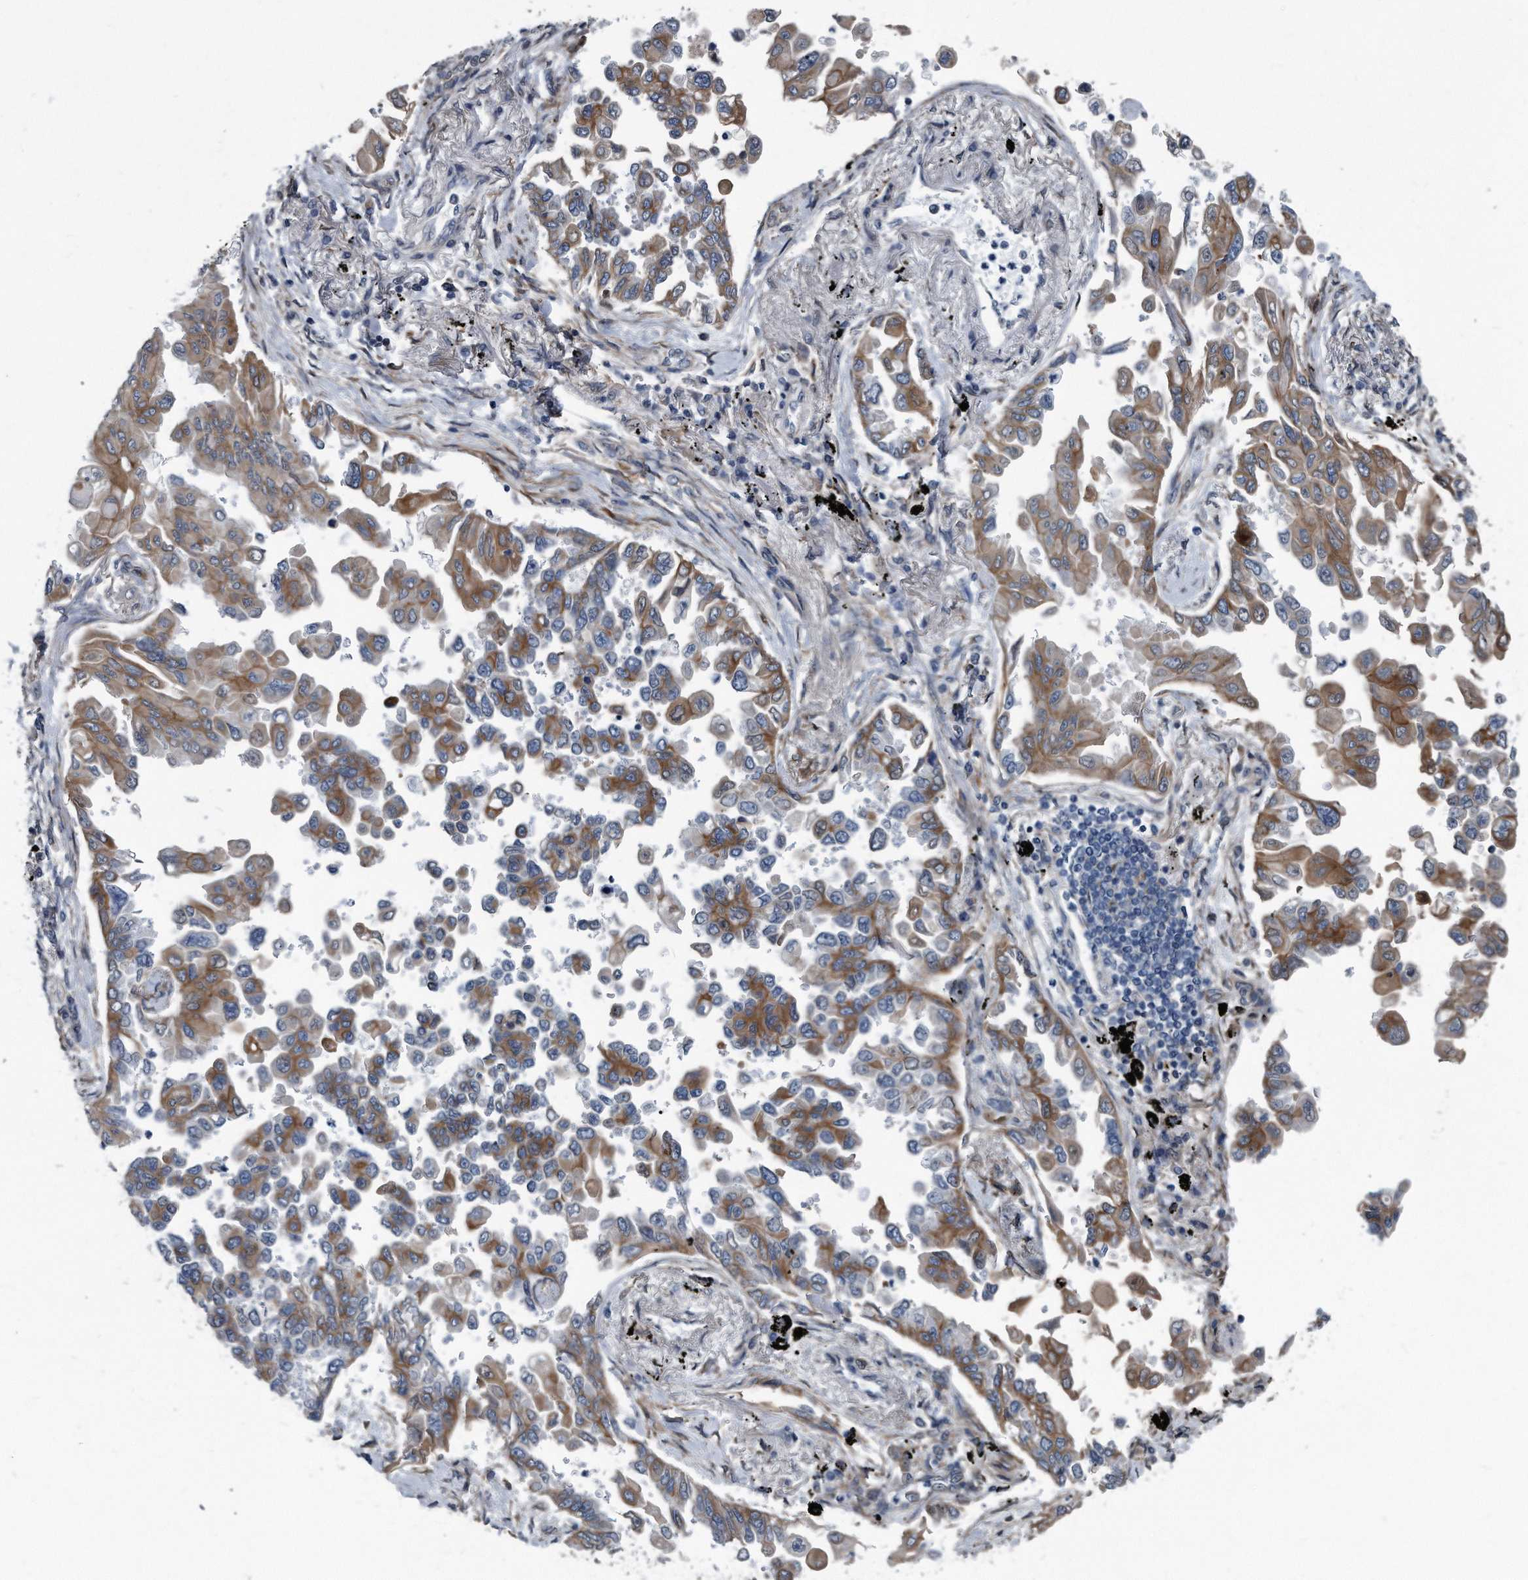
{"staining": {"intensity": "moderate", "quantity": ">75%", "location": "cytoplasmic/membranous"}, "tissue": "lung cancer", "cell_type": "Tumor cells", "image_type": "cancer", "snomed": [{"axis": "morphology", "description": "Adenocarcinoma, NOS"}, {"axis": "topography", "description": "Lung"}], "caption": "Moderate cytoplasmic/membranous expression for a protein is appreciated in approximately >75% of tumor cells of adenocarcinoma (lung) using immunohistochemistry.", "gene": "PLEC", "patient": {"sex": "female", "age": 67}}